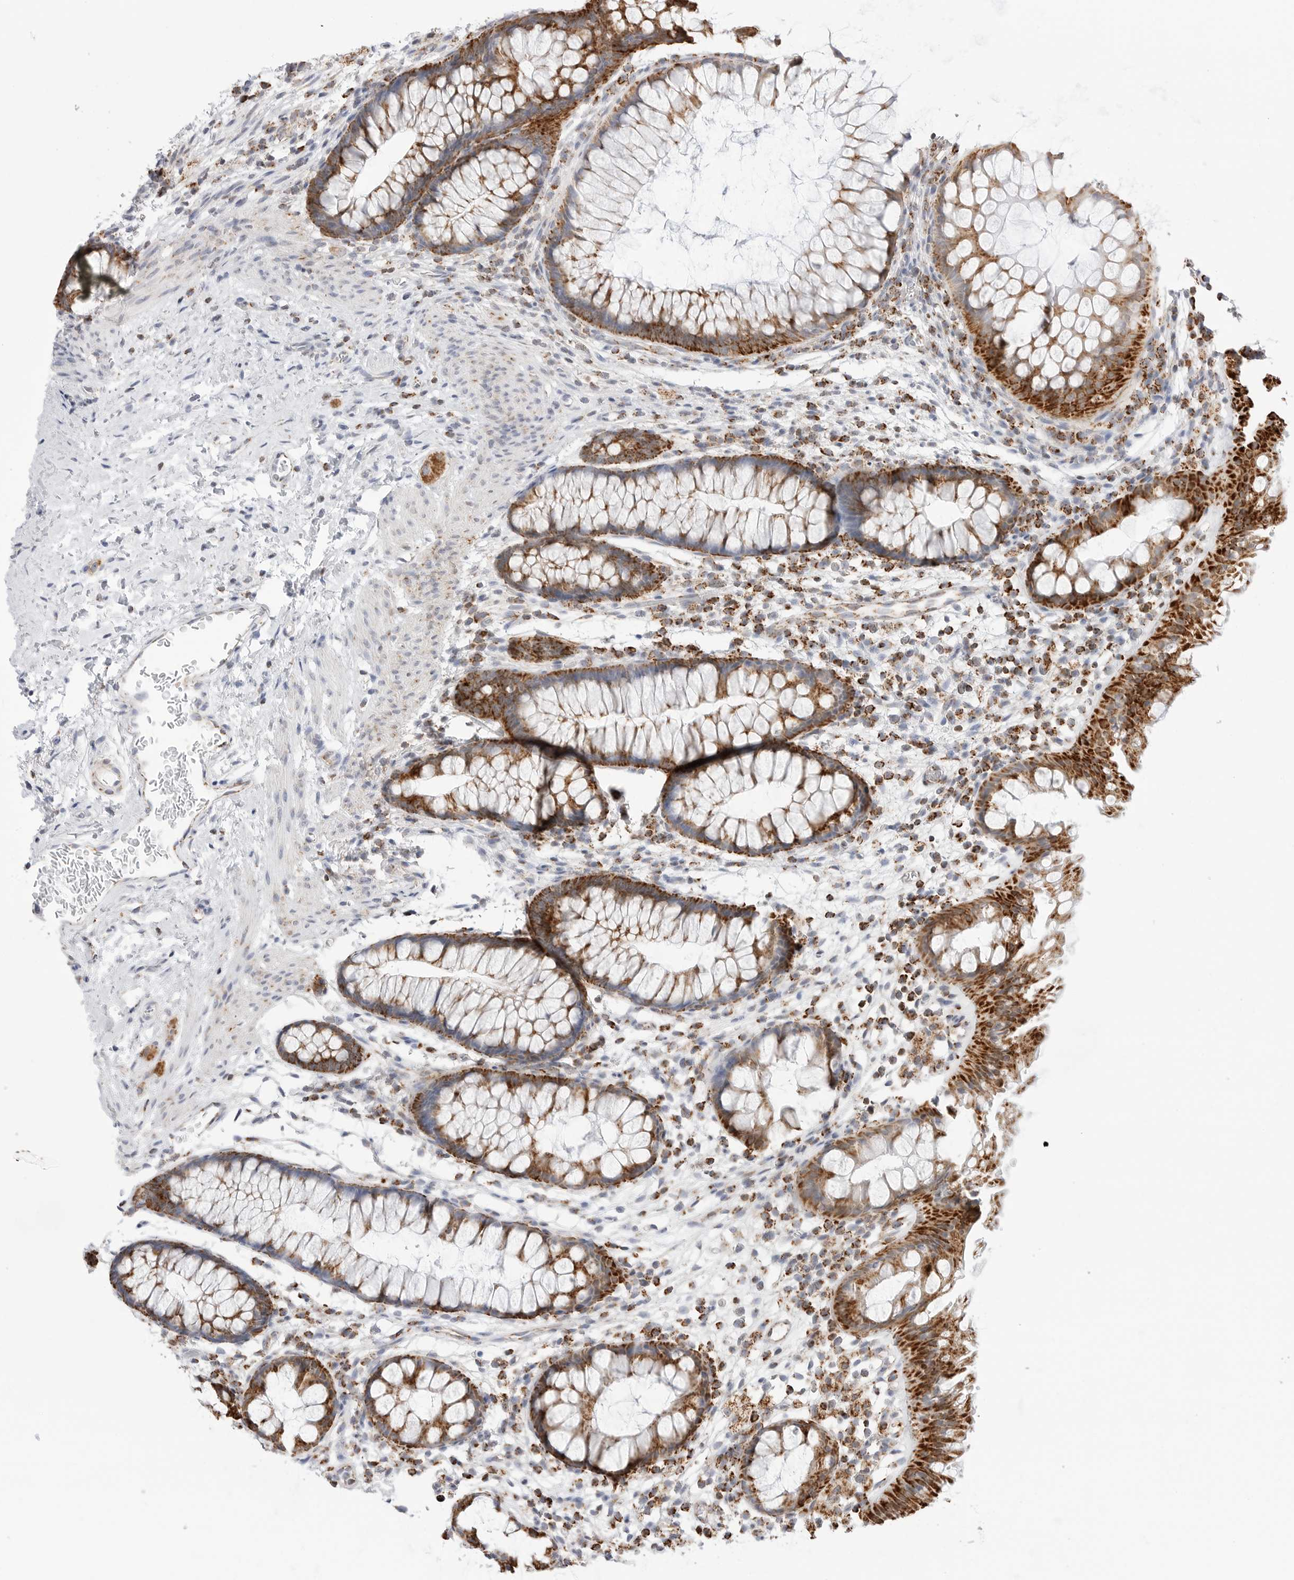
{"staining": {"intensity": "moderate", "quantity": "25%-75%", "location": "cytoplasmic/membranous"}, "tissue": "colon", "cell_type": "Endothelial cells", "image_type": "normal", "snomed": [{"axis": "morphology", "description": "Normal tissue, NOS"}, {"axis": "topography", "description": "Colon"}], "caption": "Protein expression analysis of benign human colon reveals moderate cytoplasmic/membranous staining in approximately 25%-75% of endothelial cells.", "gene": "ATP5IF1", "patient": {"sex": "female", "age": 62}}